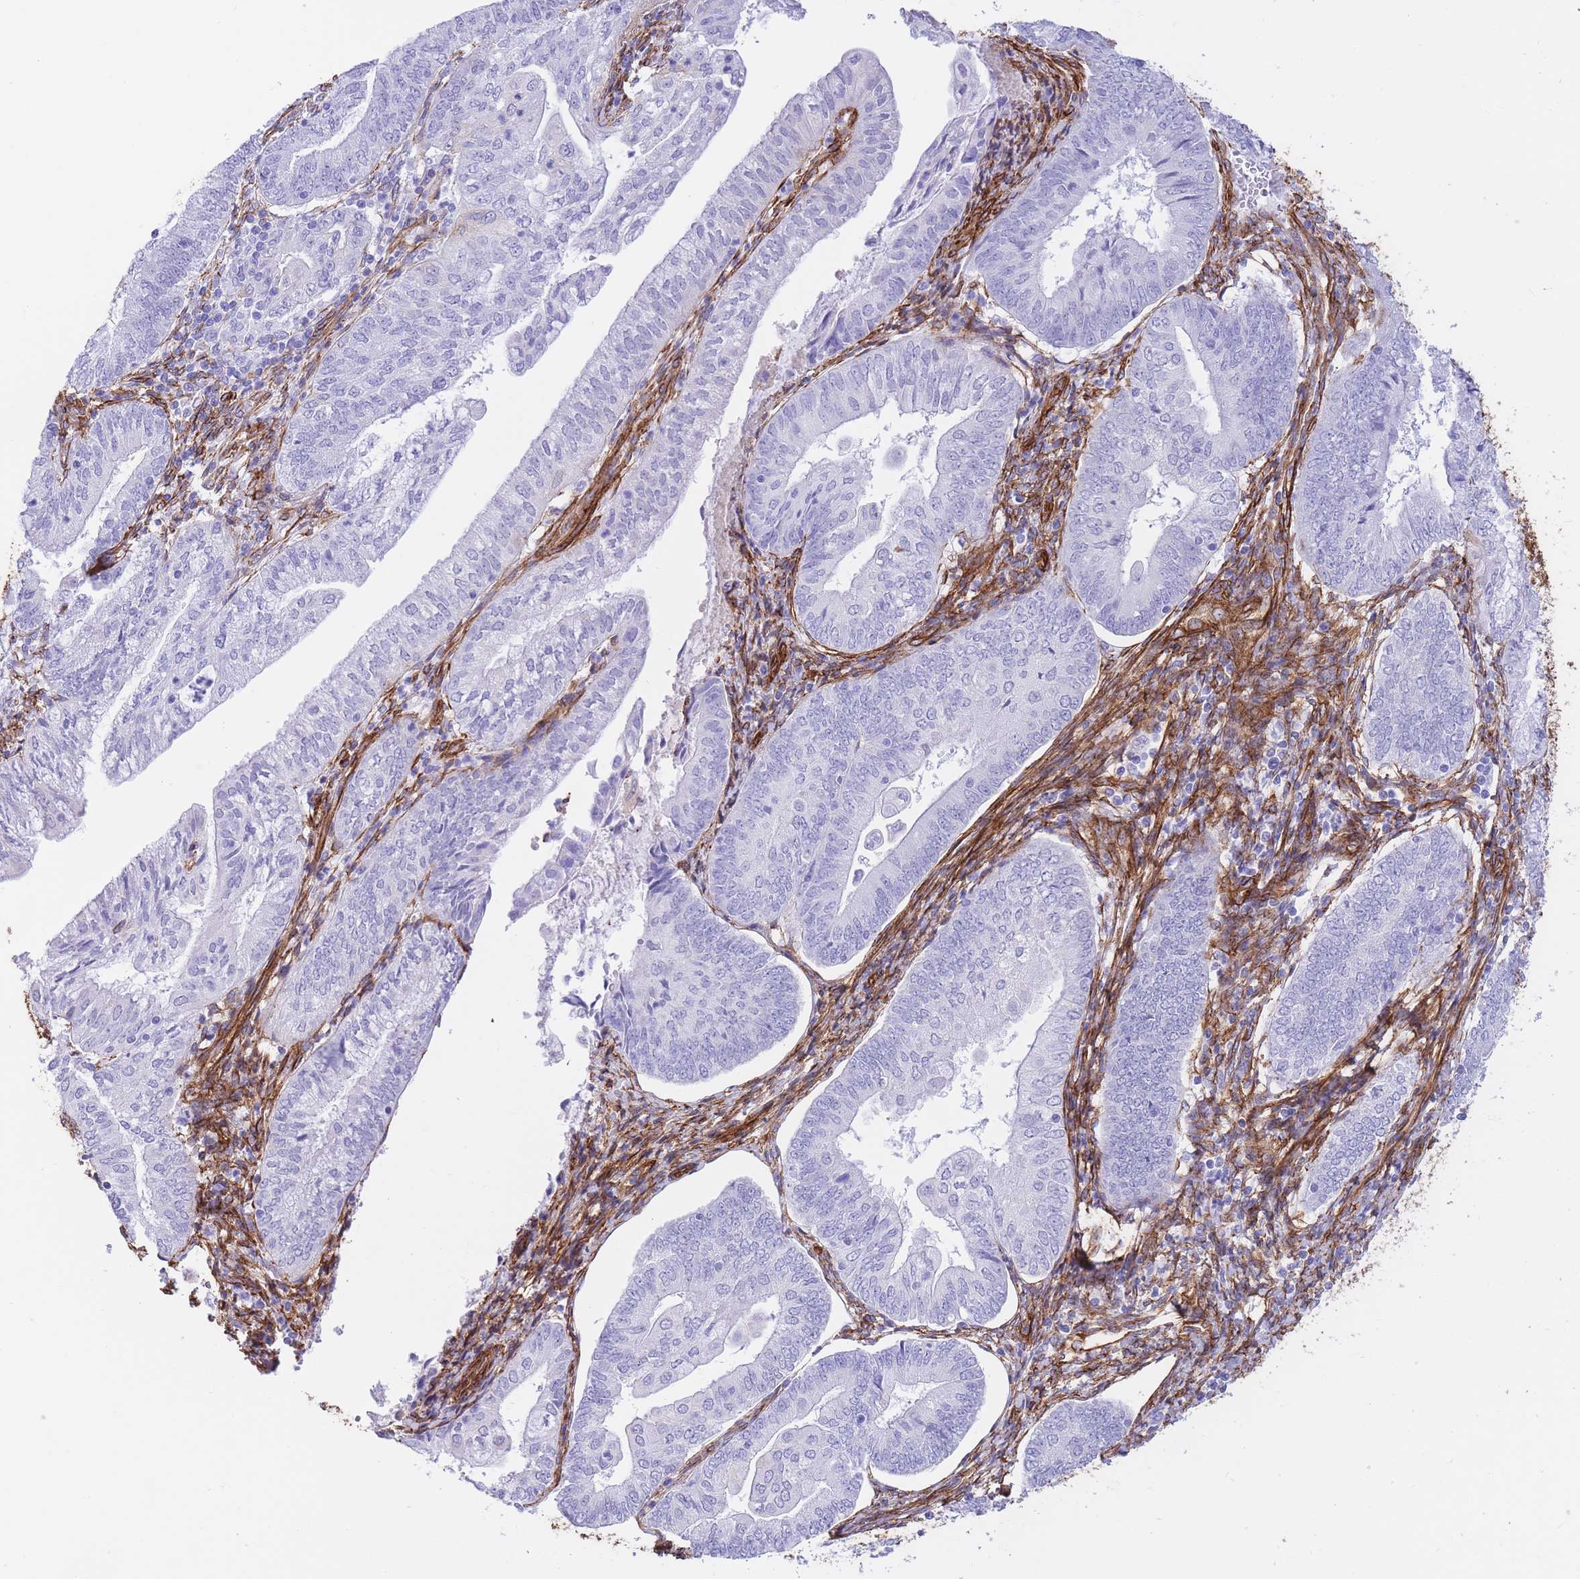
{"staining": {"intensity": "negative", "quantity": "none", "location": "none"}, "tissue": "endometrial cancer", "cell_type": "Tumor cells", "image_type": "cancer", "snomed": [{"axis": "morphology", "description": "Adenocarcinoma, NOS"}, {"axis": "topography", "description": "Endometrium"}], "caption": "Endometrial cancer stained for a protein using IHC reveals no expression tumor cells.", "gene": "CAVIN1", "patient": {"sex": "female", "age": 55}}